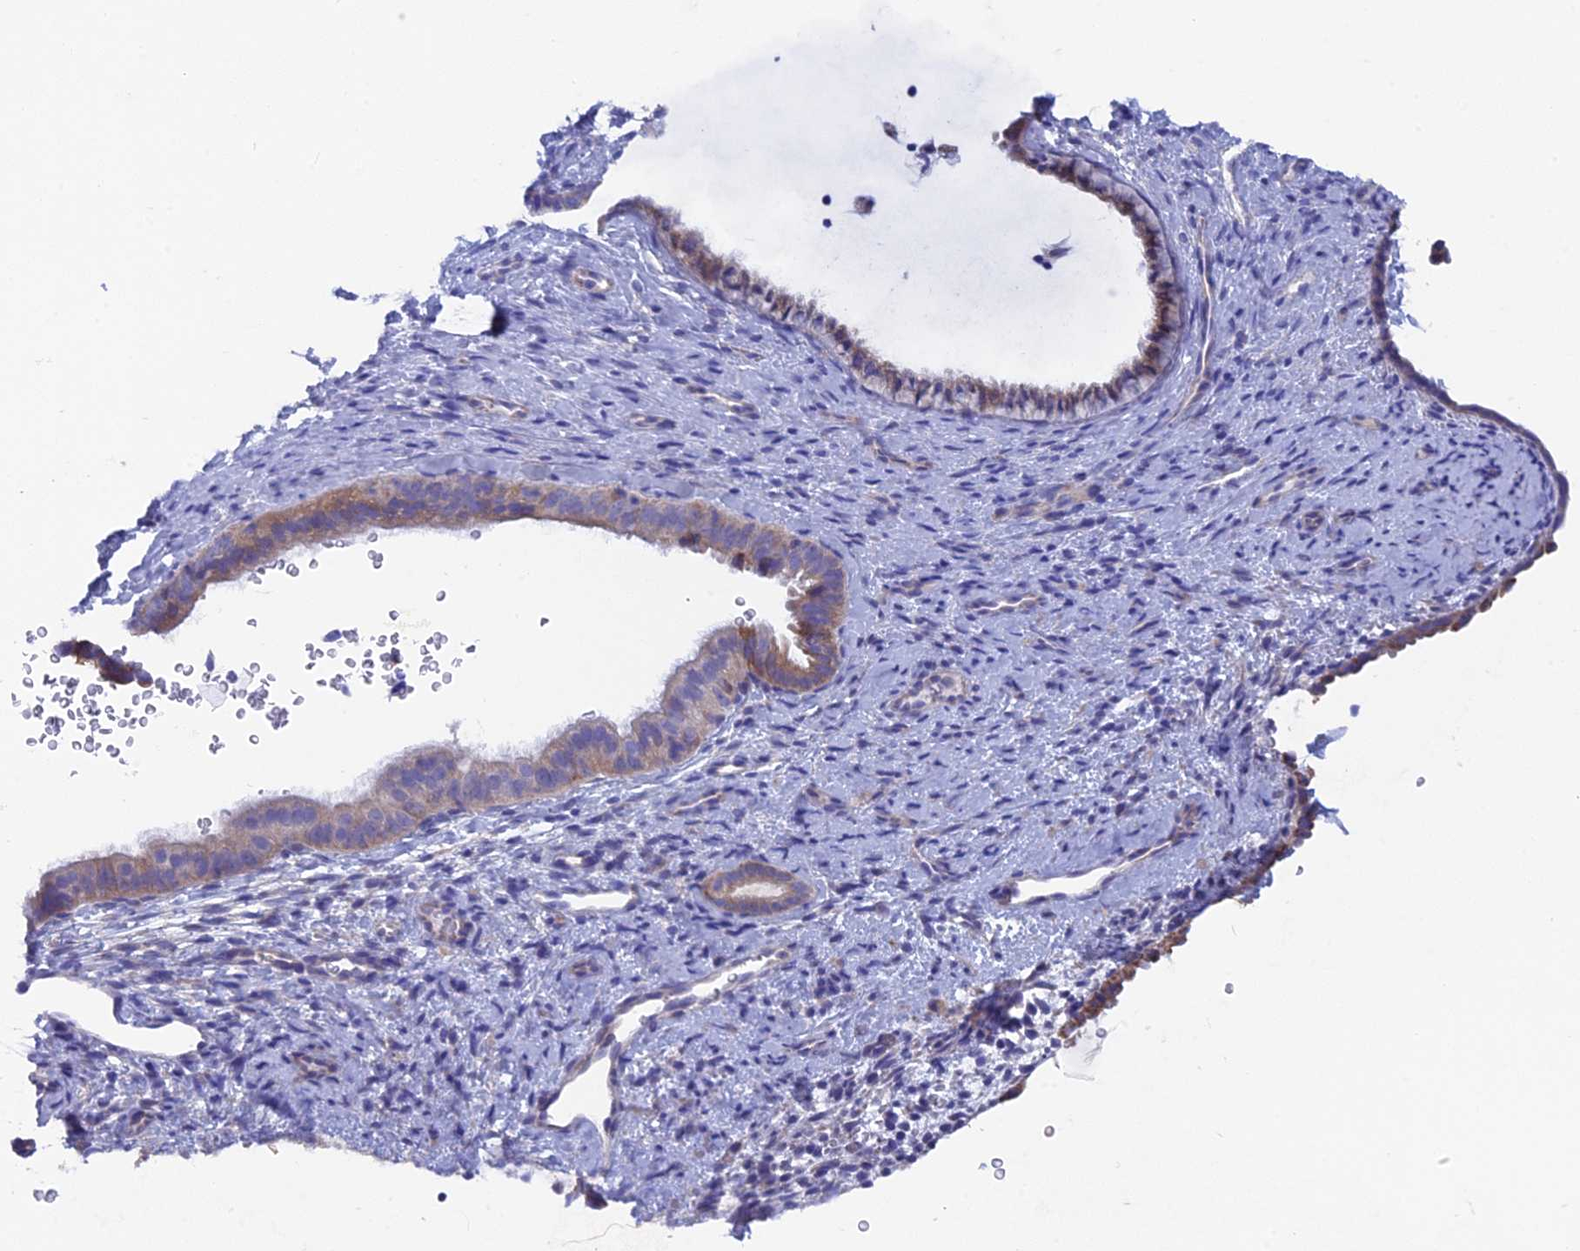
{"staining": {"intensity": "negative", "quantity": "none", "location": "none"}, "tissue": "endometrium", "cell_type": "Cells in endometrial stroma", "image_type": "normal", "snomed": [{"axis": "morphology", "description": "Normal tissue, NOS"}, {"axis": "topography", "description": "Endometrium"}], "caption": "Cells in endometrial stroma are negative for brown protein staining in unremarkable endometrium. (DAB (3,3'-diaminobenzidine) immunohistochemistry (IHC), high magnification).", "gene": "AK4P3", "patient": {"sex": "female", "age": 65}}